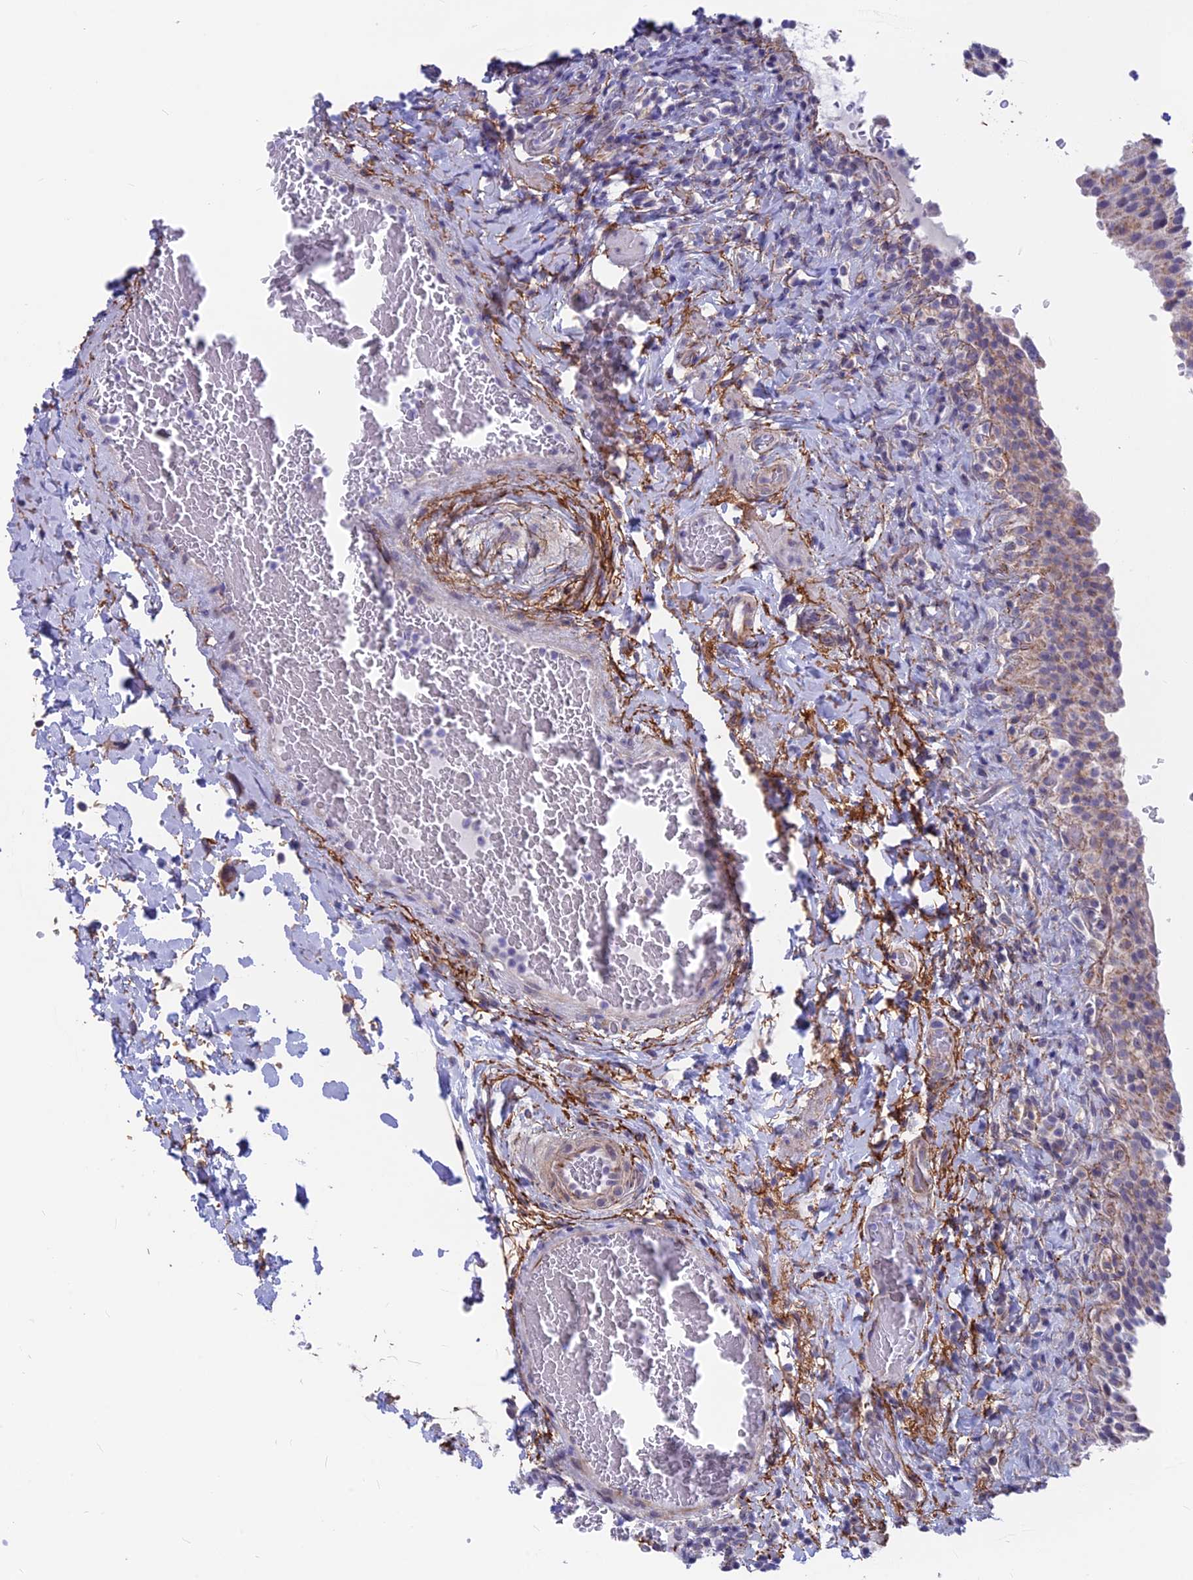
{"staining": {"intensity": "moderate", "quantity": "25%-75%", "location": "cytoplasmic/membranous"}, "tissue": "urinary bladder", "cell_type": "Urothelial cells", "image_type": "normal", "snomed": [{"axis": "morphology", "description": "Normal tissue, NOS"}, {"axis": "morphology", "description": "Inflammation, NOS"}, {"axis": "topography", "description": "Urinary bladder"}], "caption": "Human urinary bladder stained for a protein (brown) demonstrates moderate cytoplasmic/membranous positive expression in about 25%-75% of urothelial cells.", "gene": "PLAC9", "patient": {"sex": "male", "age": 64}}